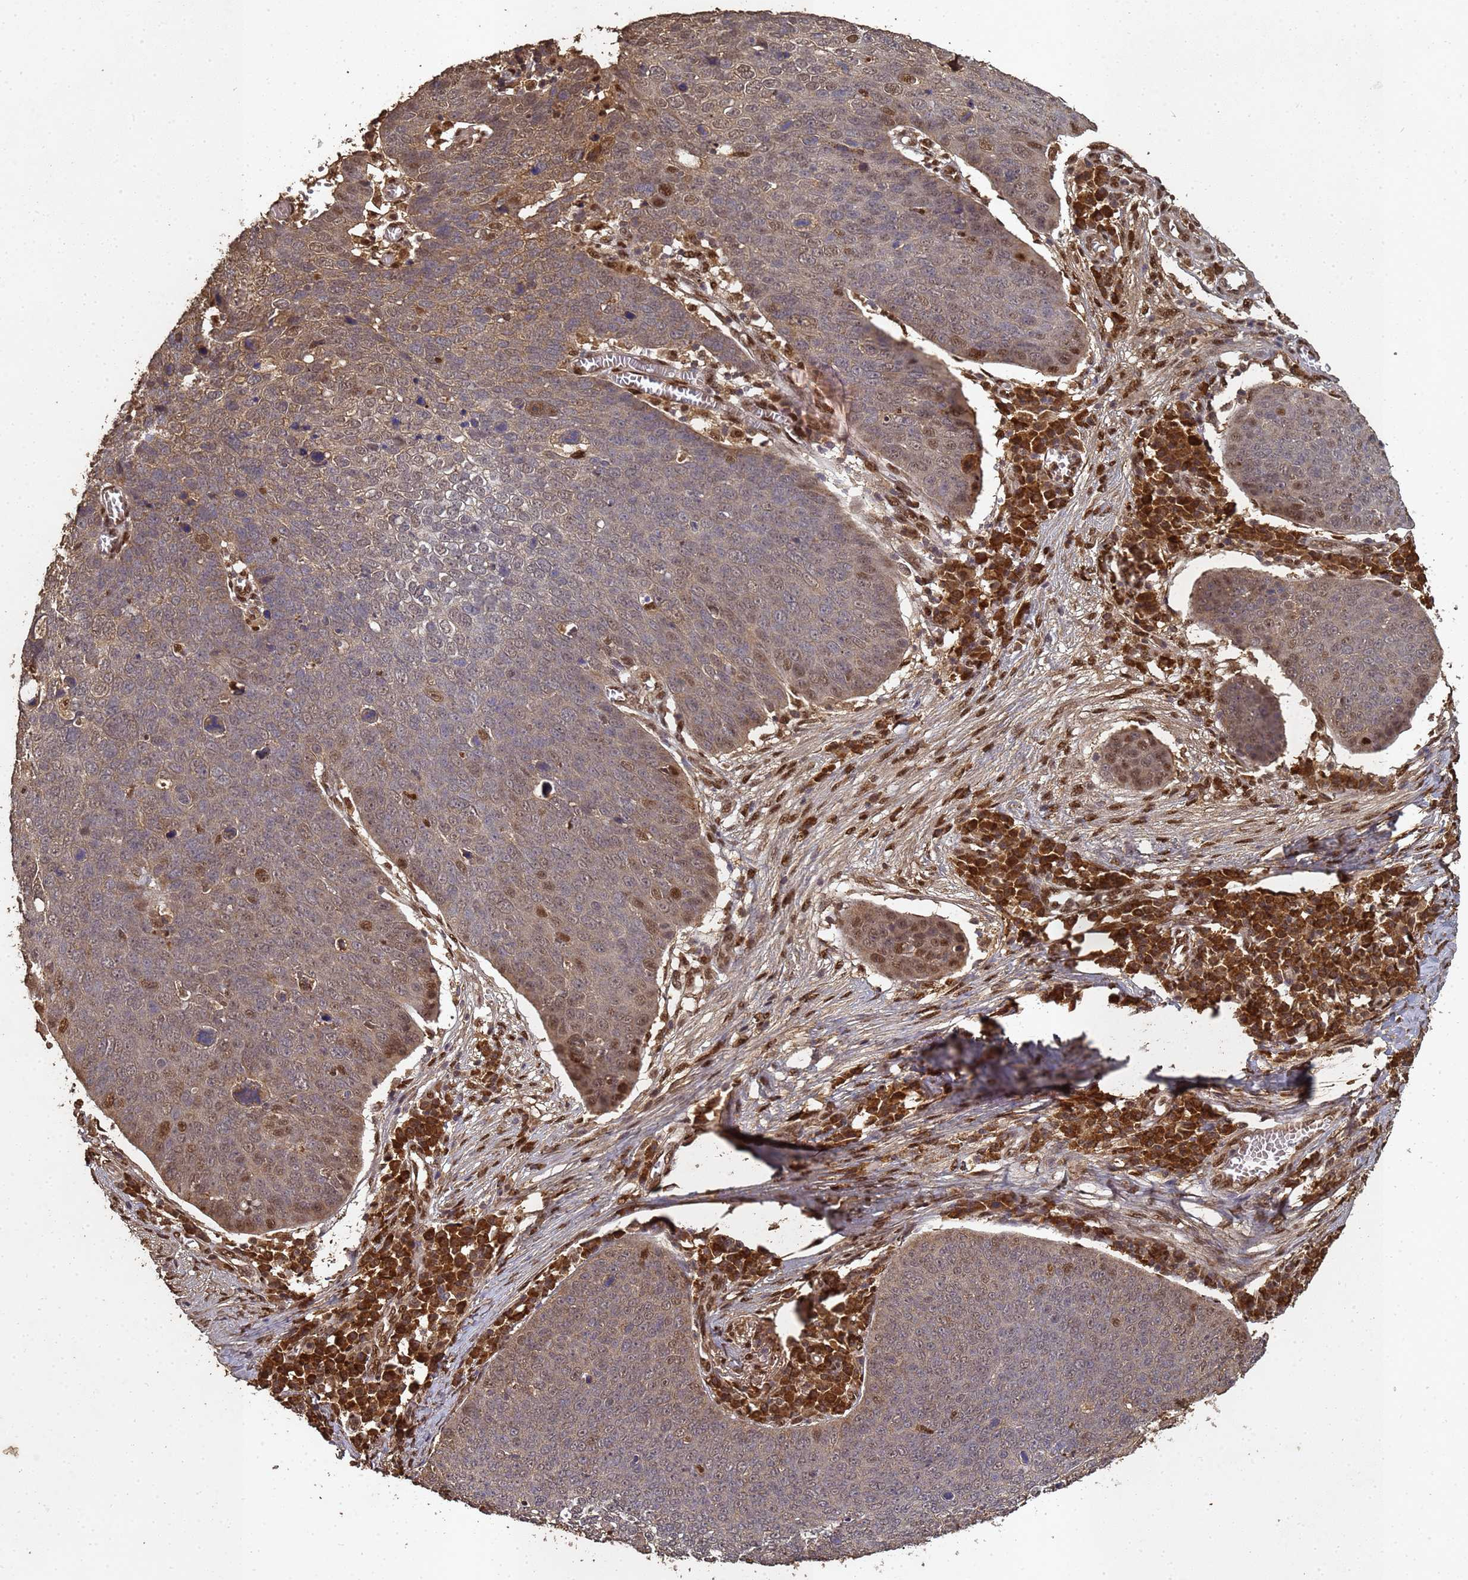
{"staining": {"intensity": "moderate", "quantity": "<25%", "location": "nuclear"}, "tissue": "skin cancer", "cell_type": "Tumor cells", "image_type": "cancer", "snomed": [{"axis": "morphology", "description": "Squamous cell carcinoma, NOS"}, {"axis": "topography", "description": "Skin"}], "caption": "IHC (DAB (3,3'-diaminobenzidine)) staining of skin cancer displays moderate nuclear protein staining in about <25% of tumor cells.", "gene": "SECISBP2", "patient": {"sex": "male", "age": 71}}